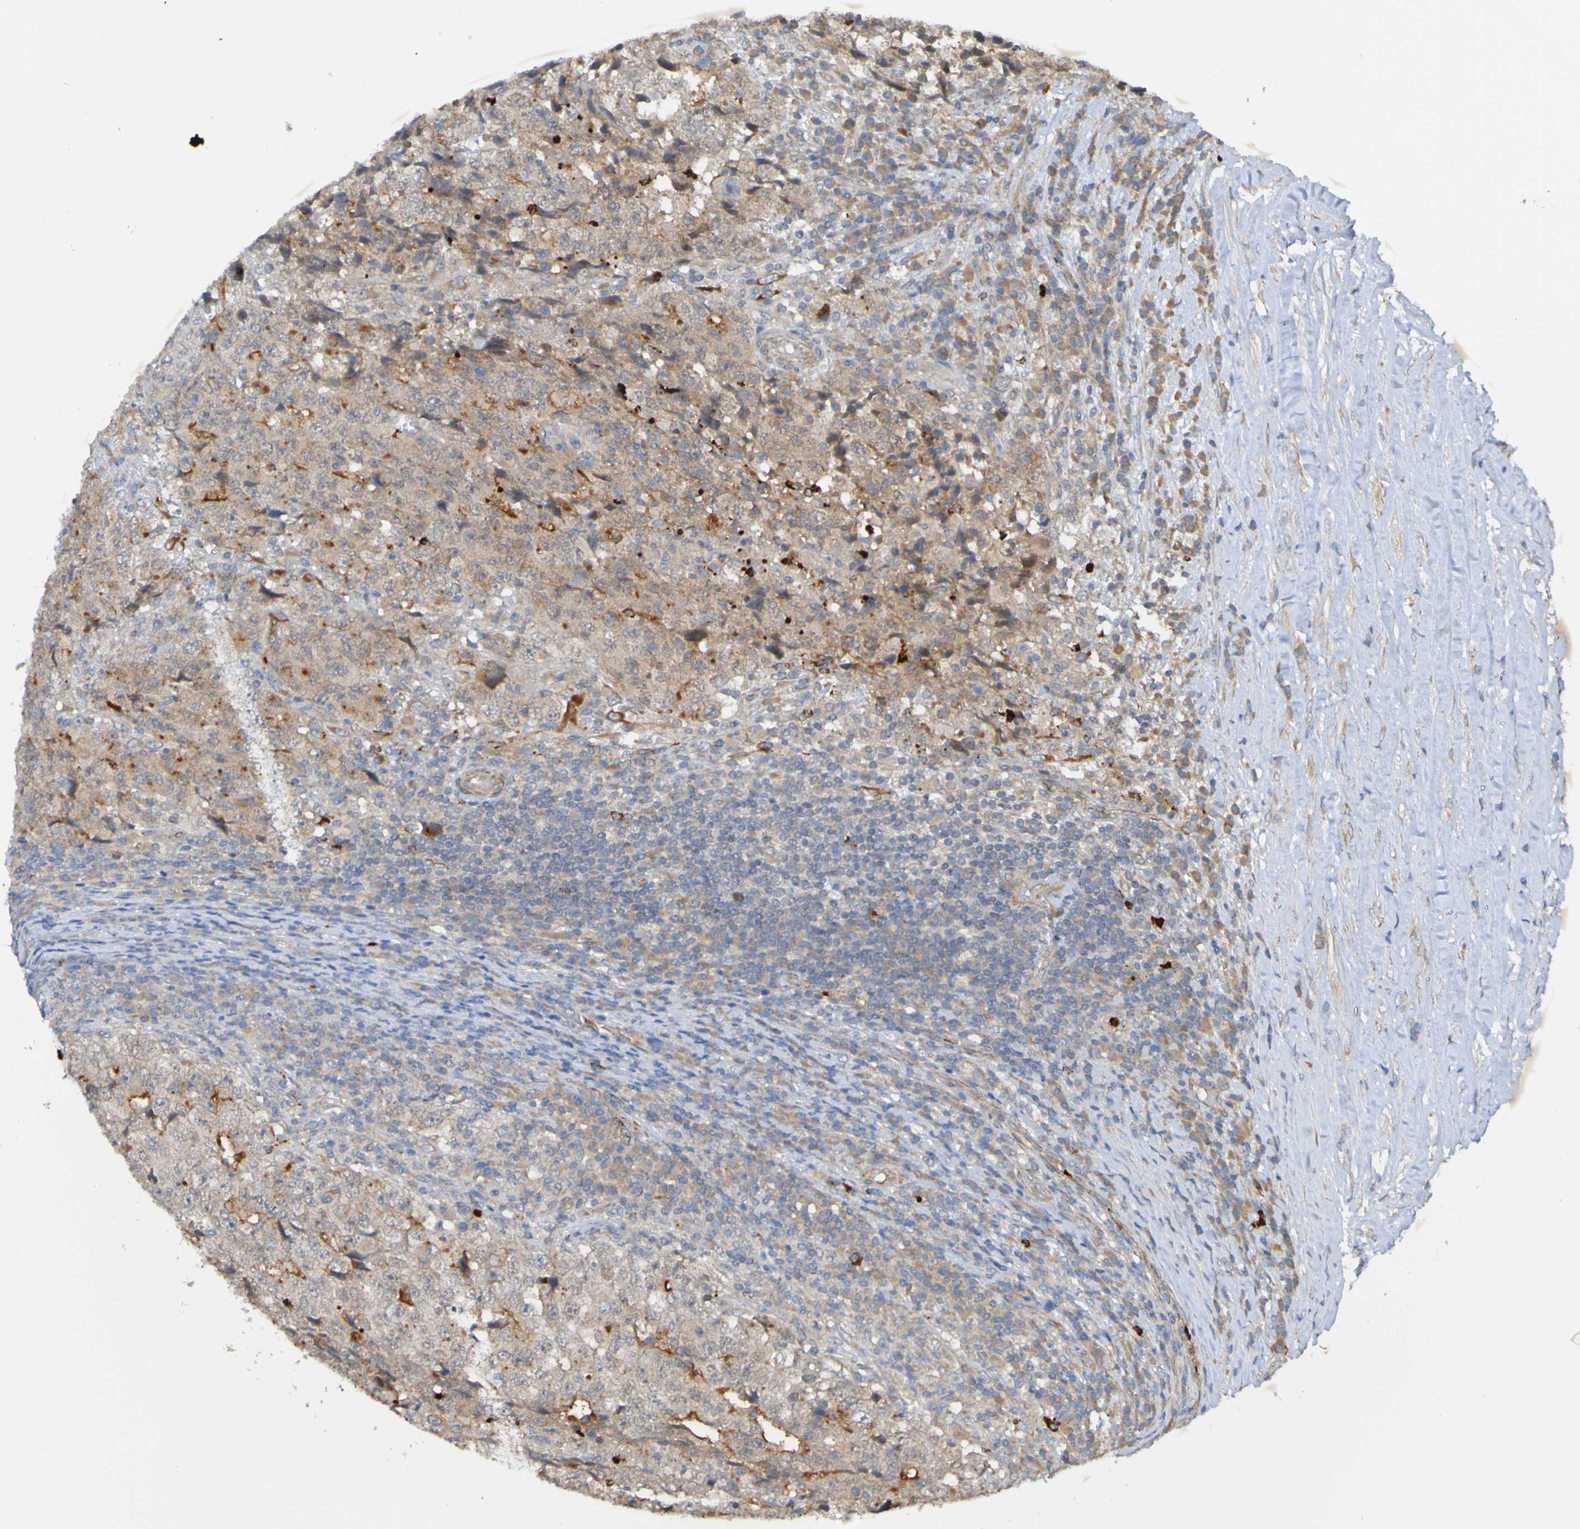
{"staining": {"intensity": "weak", "quantity": ">75%", "location": "cytoplasmic/membranous"}, "tissue": "testis cancer", "cell_type": "Tumor cells", "image_type": "cancer", "snomed": [{"axis": "morphology", "description": "Necrosis, NOS"}, {"axis": "morphology", "description": "Carcinoma, Embryonal, NOS"}, {"axis": "topography", "description": "Testis"}], "caption": "High-magnification brightfield microscopy of embryonal carcinoma (testis) stained with DAB (brown) and counterstained with hematoxylin (blue). tumor cells exhibit weak cytoplasmic/membranous positivity is present in approximately>75% of cells.", "gene": "ST8SIA6", "patient": {"sex": "male", "age": 19}}